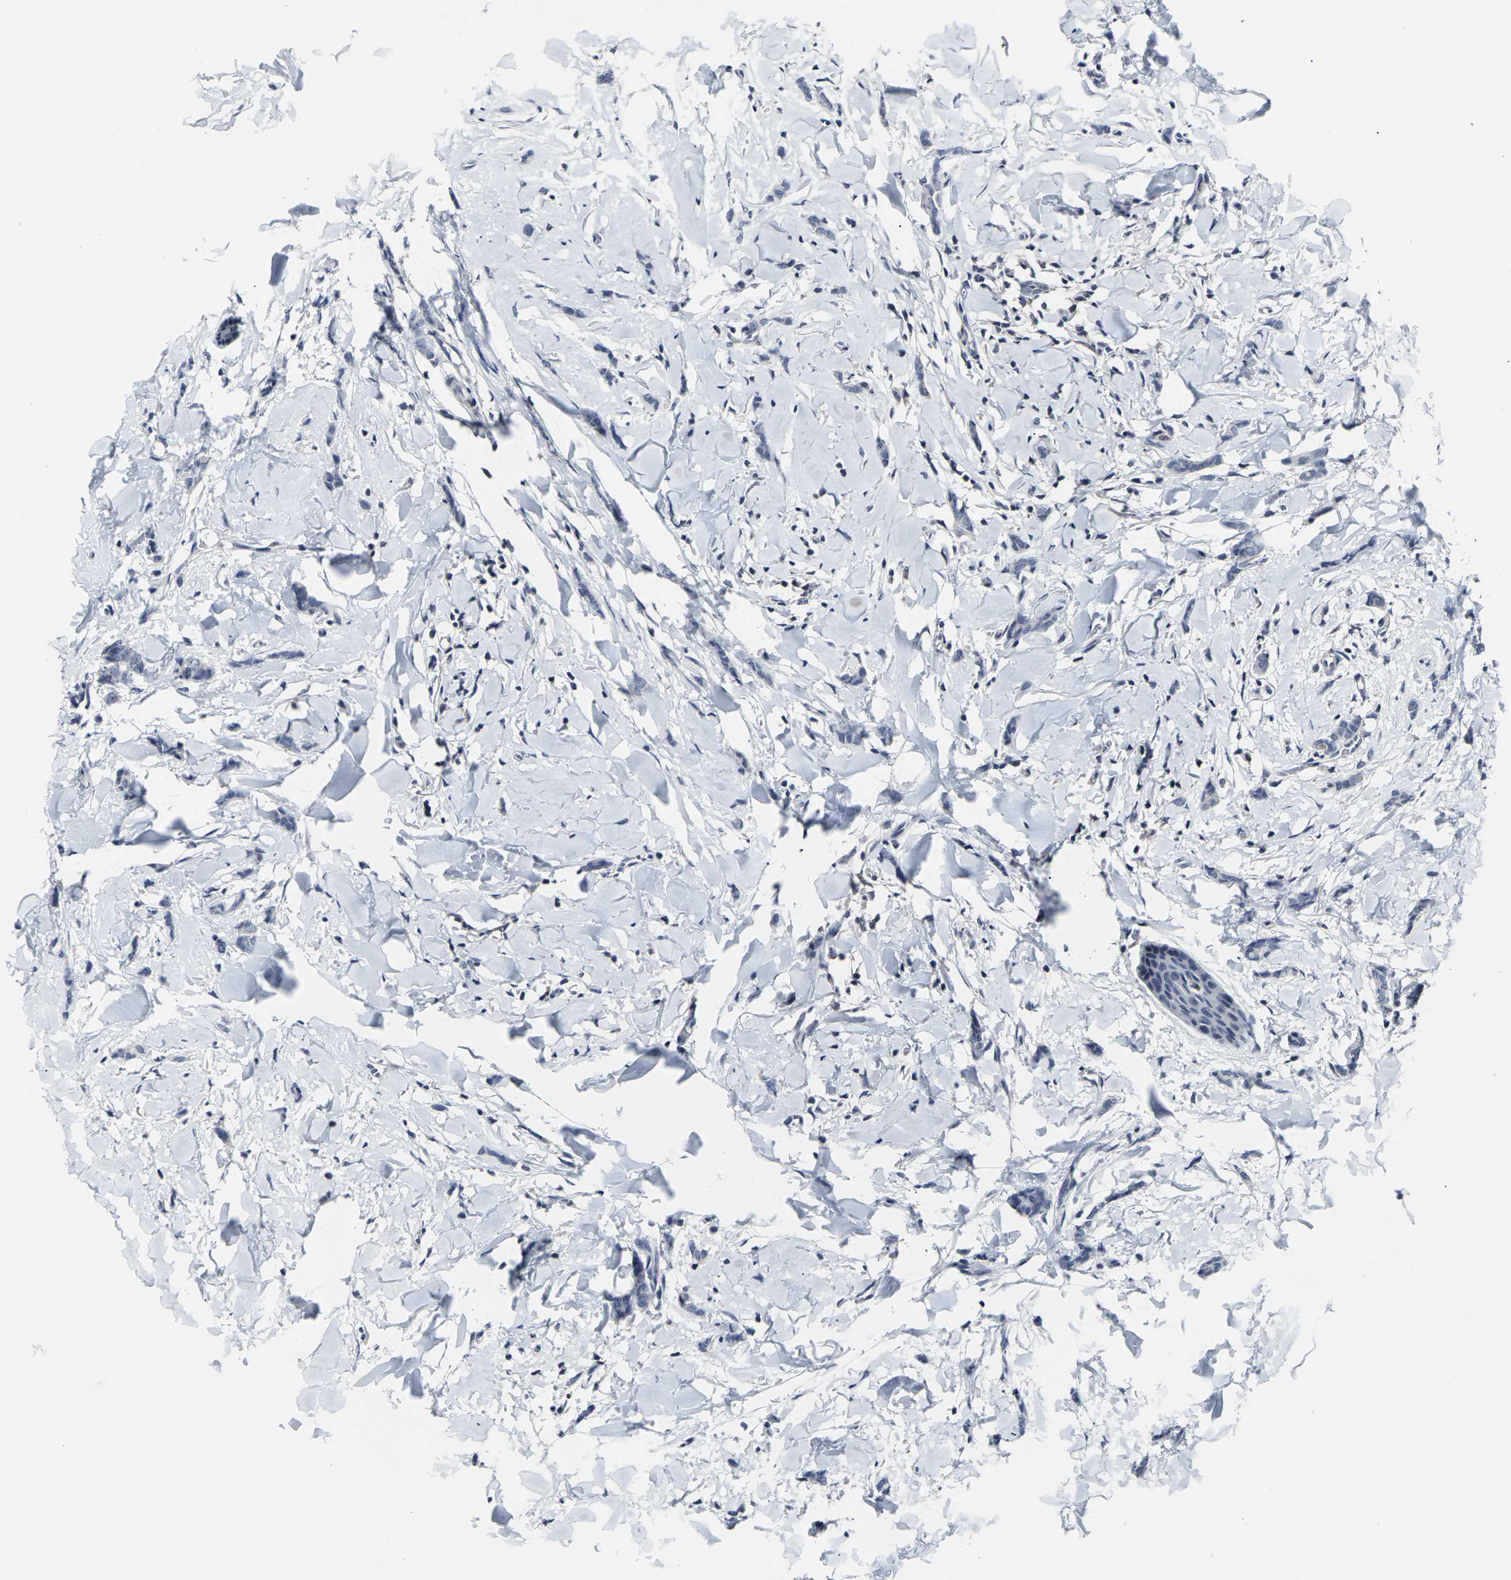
{"staining": {"intensity": "negative", "quantity": "none", "location": "none"}, "tissue": "breast cancer", "cell_type": "Tumor cells", "image_type": "cancer", "snomed": [{"axis": "morphology", "description": "Lobular carcinoma"}, {"axis": "topography", "description": "Skin"}, {"axis": "topography", "description": "Breast"}], "caption": "Immunohistochemical staining of lobular carcinoma (breast) shows no significant expression in tumor cells.", "gene": "MSANTD4", "patient": {"sex": "female", "age": 46}}